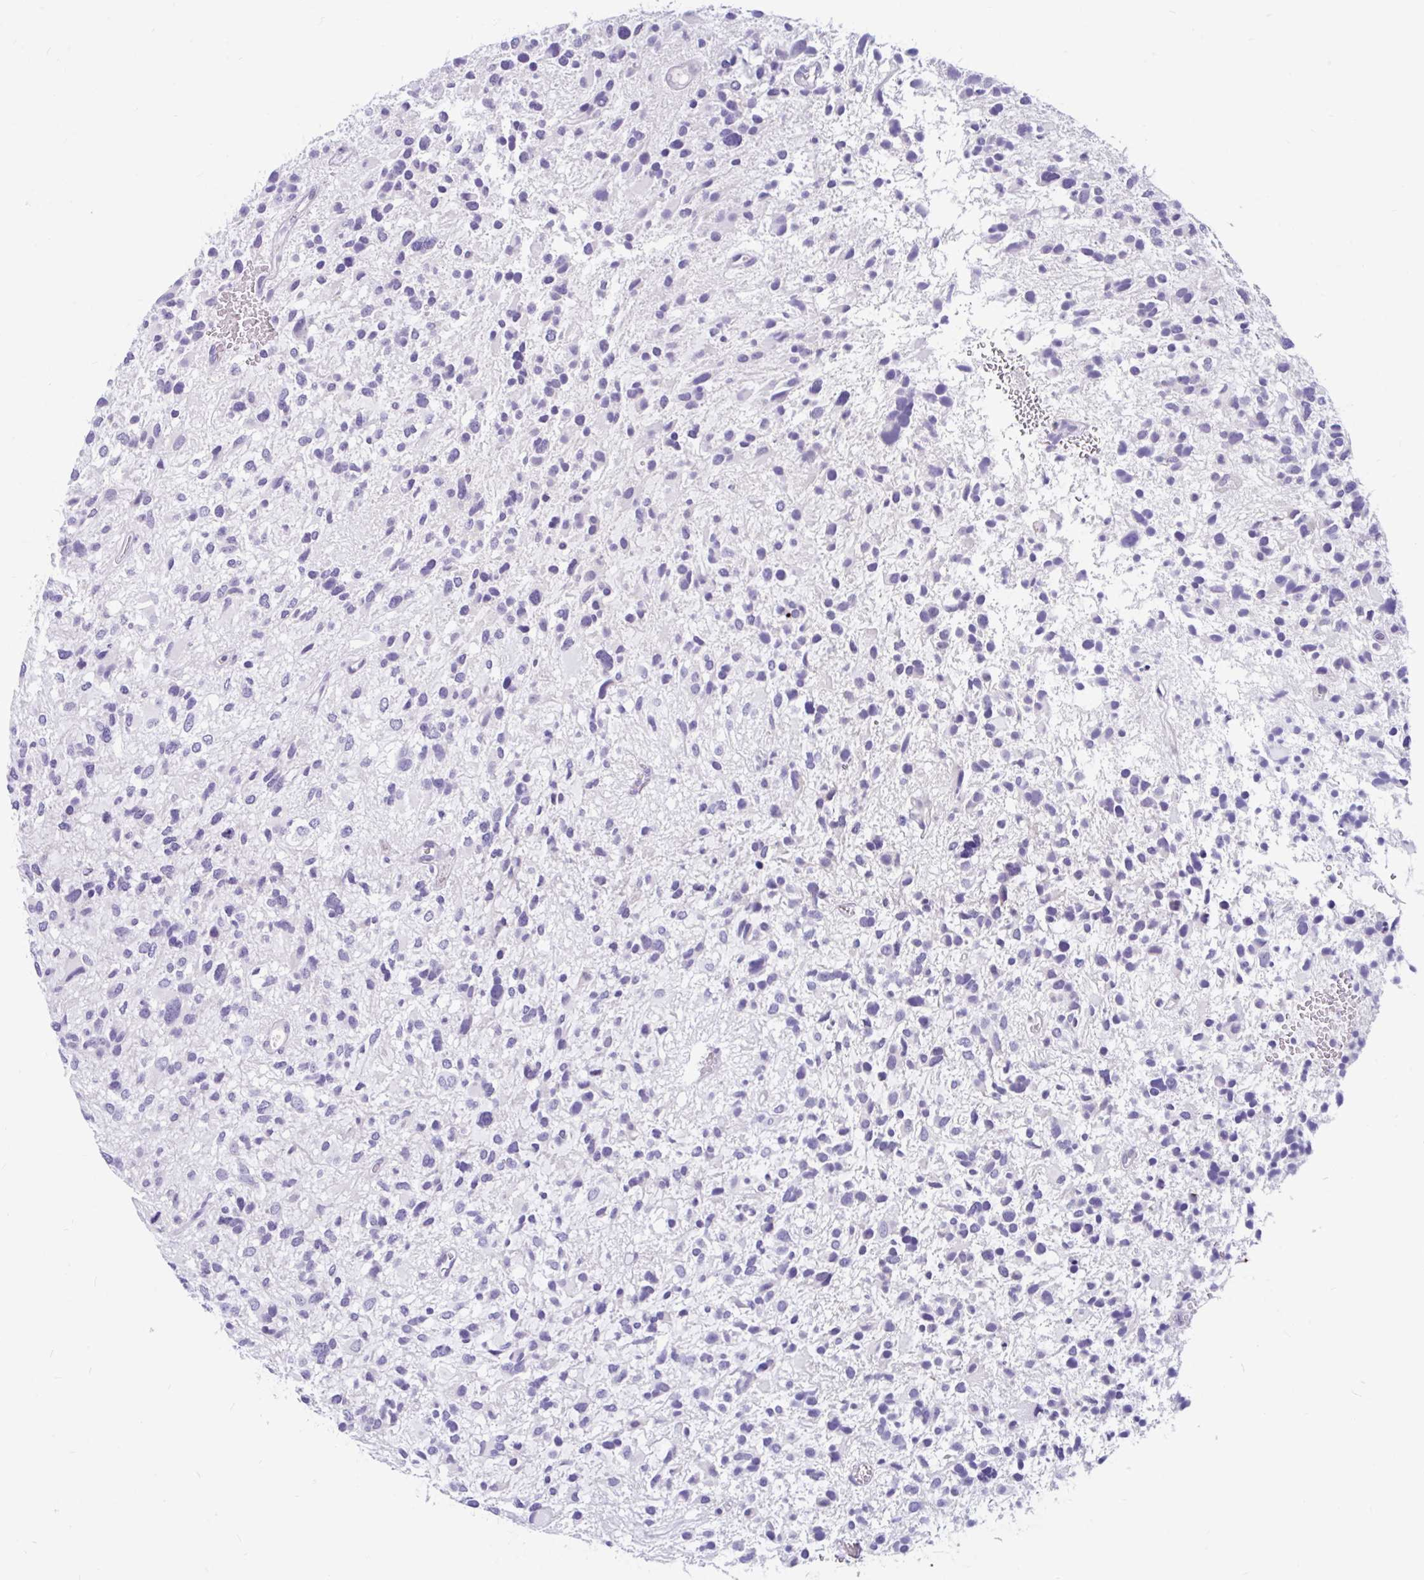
{"staining": {"intensity": "negative", "quantity": "none", "location": "none"}, "tissue": "glioma", "cell_type": "Tumor cells", "image_type": "cancer", "snomed": [{"axis": "morphology", "description": "Glioma, malignant, High grade"}, {"axis": "topography", "description": "Brain"}], "caption": "There is no significant expression in tumor cells of malignant glioma (high-grade).", "gene": "KIAA2013", "patient": {"sex": "female", "age": 11}}